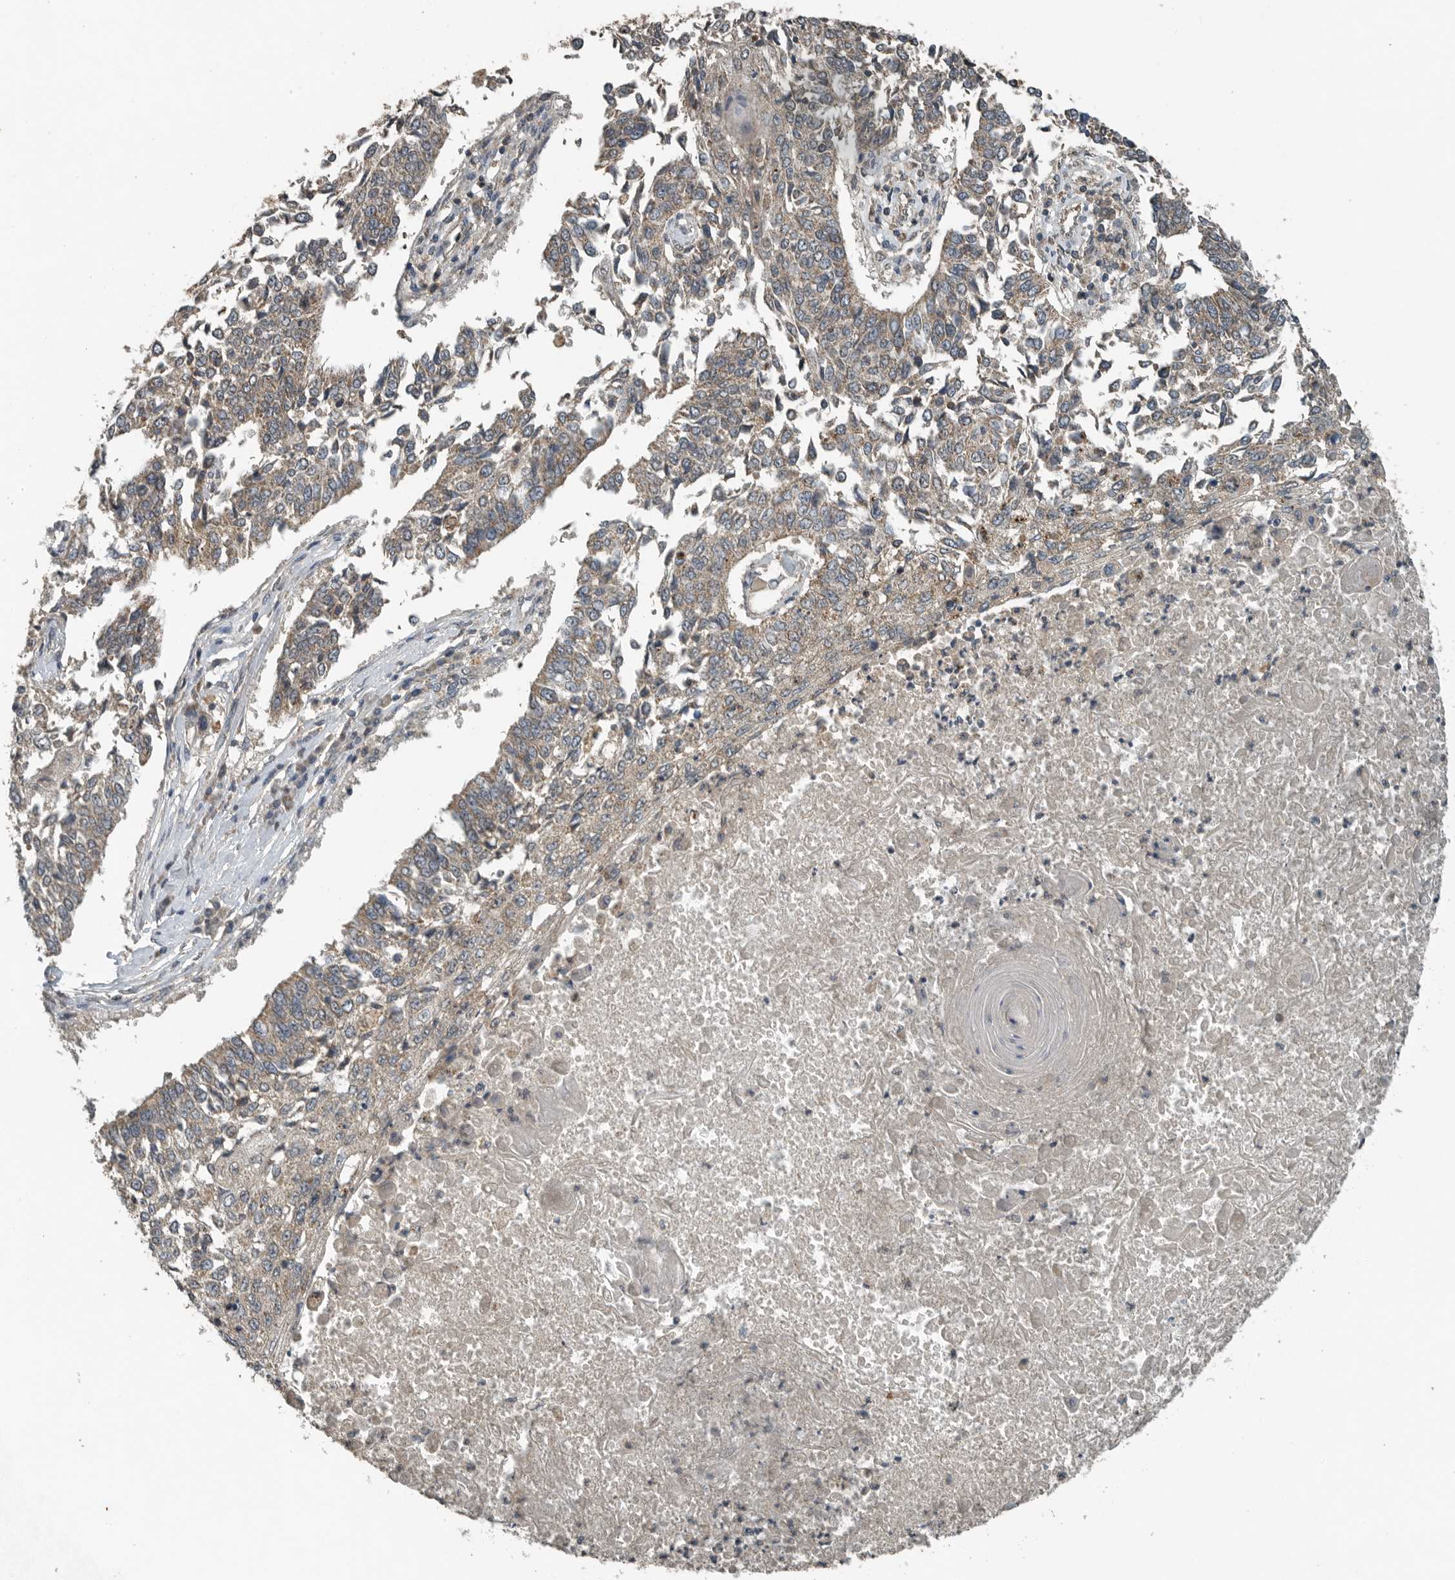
{"staining": {"intensity": "weak", "quantity": "25%-75%", "location": "cytoplasmic/membranous"}, "tissue": "lung cancer", "cell_type": "Tumor cells", "image_type": "cancer", "snomed": [{"axis": "morphology", "description": "Normal tissue, NOS"}, {"axis": "morphology", "description": "Squamous cell carcinoma, NOS"}, {"axis": "topography", "description": "Cartilage tissue"}, {"axis": "topography", "description": "Bronchus"}, {"axis": "topography", "description": "Lung"}, {"axis": "topography", "description": "Peripheral nerve tissue"}], "caption": "Brown immunohistochemical staining in lung cancer (squamous cell carcinoma) exhibits weak cytoplasmic/membranous expression in approximately 25%-75% of tumor cells.", "gene": "IL6ST", "patient": {"sex": "female", "age": 49}}